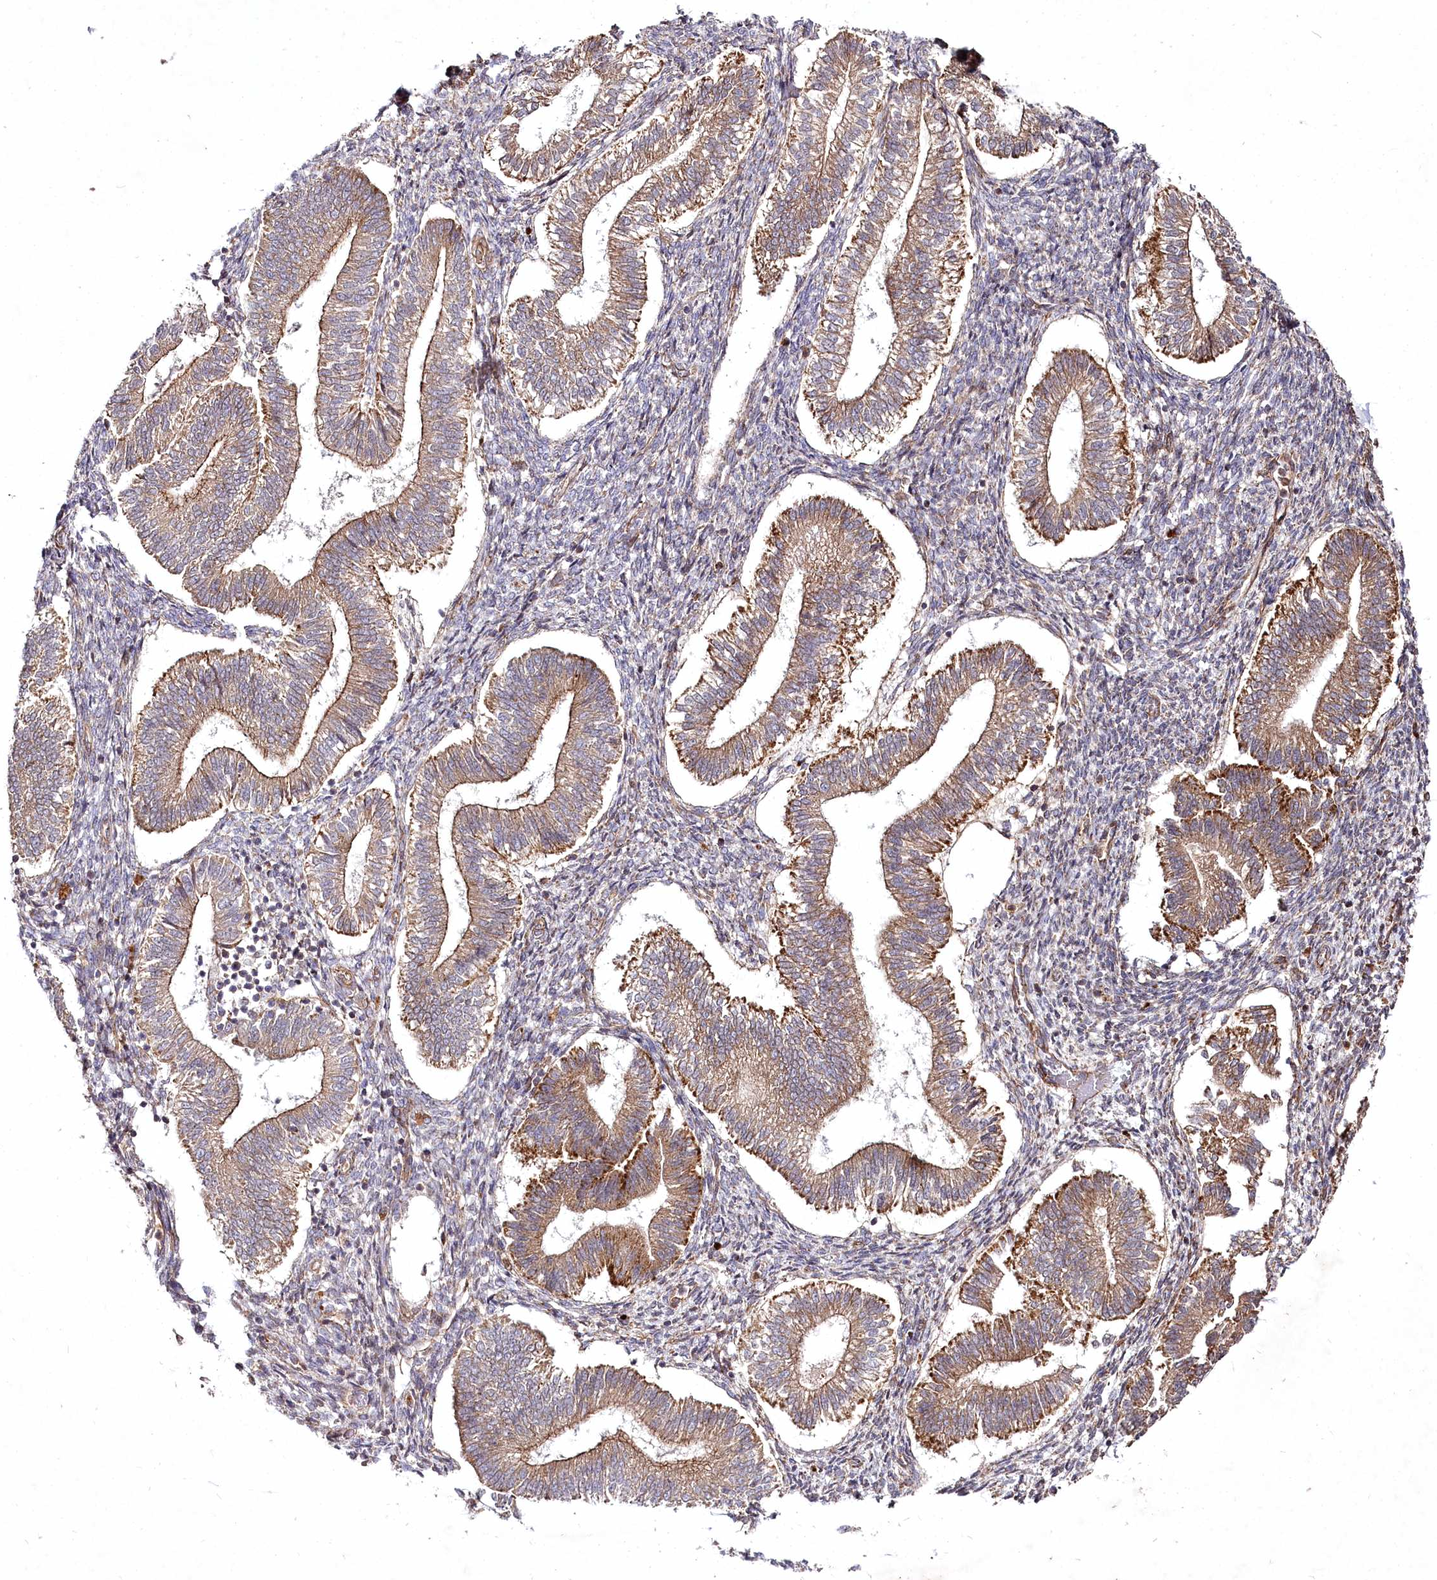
{"staining": {"intensity": "negative", "quantity": "none", "location": "none"}, "tissue": "endometrium", "cell_type": "Cells in endometrial stroma", "image_type": "normal", "snomed": [{"axis": "morphology", "description": "Normal tissue, NOS"}, {"axis": "topography", "description": "Endometrium"}], "caption": "IHC histopathology image of normal endometrium: endometrium stained with DAB (3,3'-diaminobenzidine) shows no significant protein staining in cells in endometrial stroma.", "gene": "PSTK", "patient": {"sex": "female", "age": 25}}